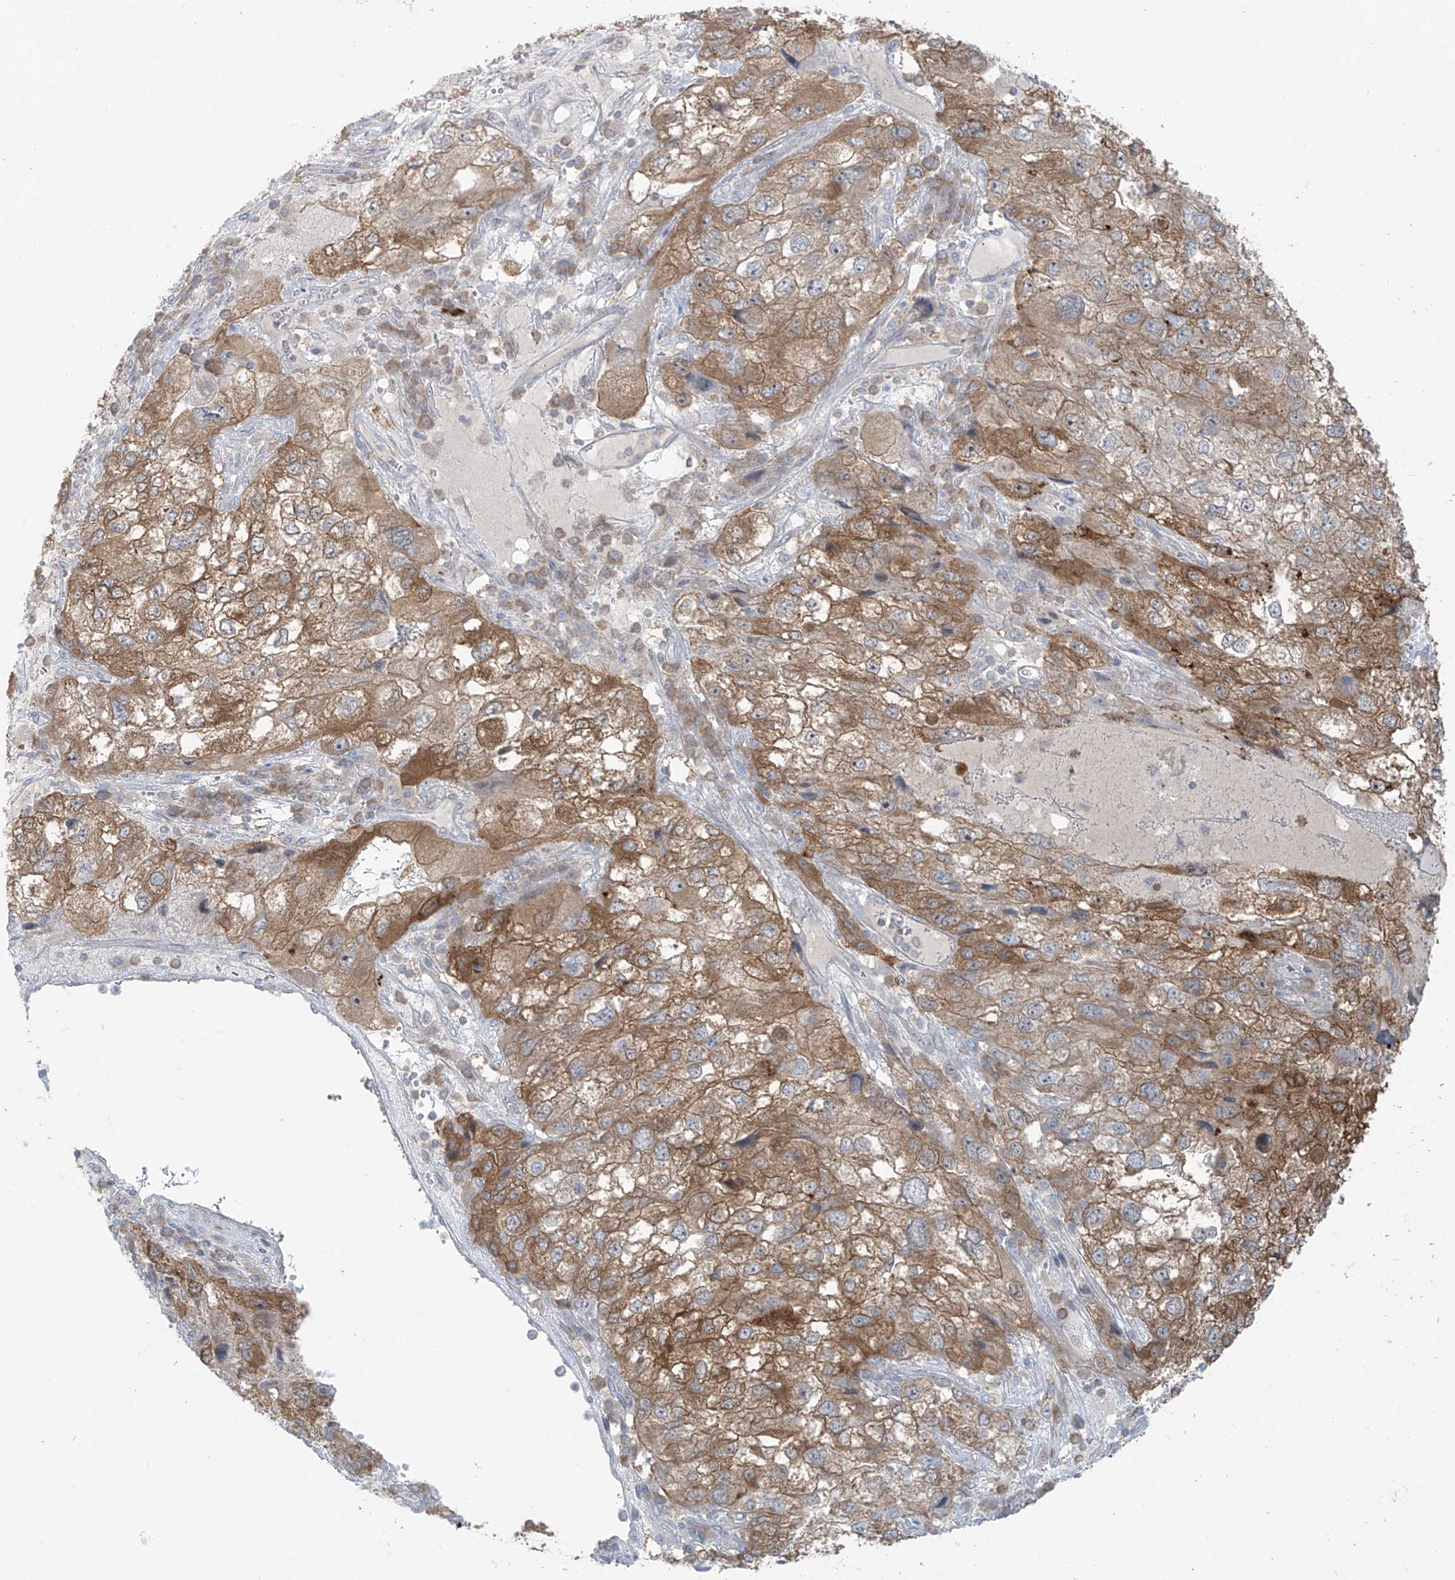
{"staining": {"intensity": "moderate", "quantity": ">75%", "location": "cytoplasmic/membranous"}, "tissue": "endometrial cancer", "cell_type": "Tumor cells", "image_type": "cancer", "snomed": [{"axis": "morphology", "description": "Adenocarcinoma, NOS"}, {"axis": "topography", "description": "Endometrium"}], "caption": "Brown immunohistochemical staining in human endometrial cancer demonstrates moderate cytoplasmic/membranous expression in about >75% of tumor cells. The staining is performed using DAB (3,3'-diaminobenzidine) brown chromogen to label protein expression. The nuclei are counter-stained blue using hematoxylin.", "gene": "PPAT", "patient": {"sex": "female", "age": 49}}